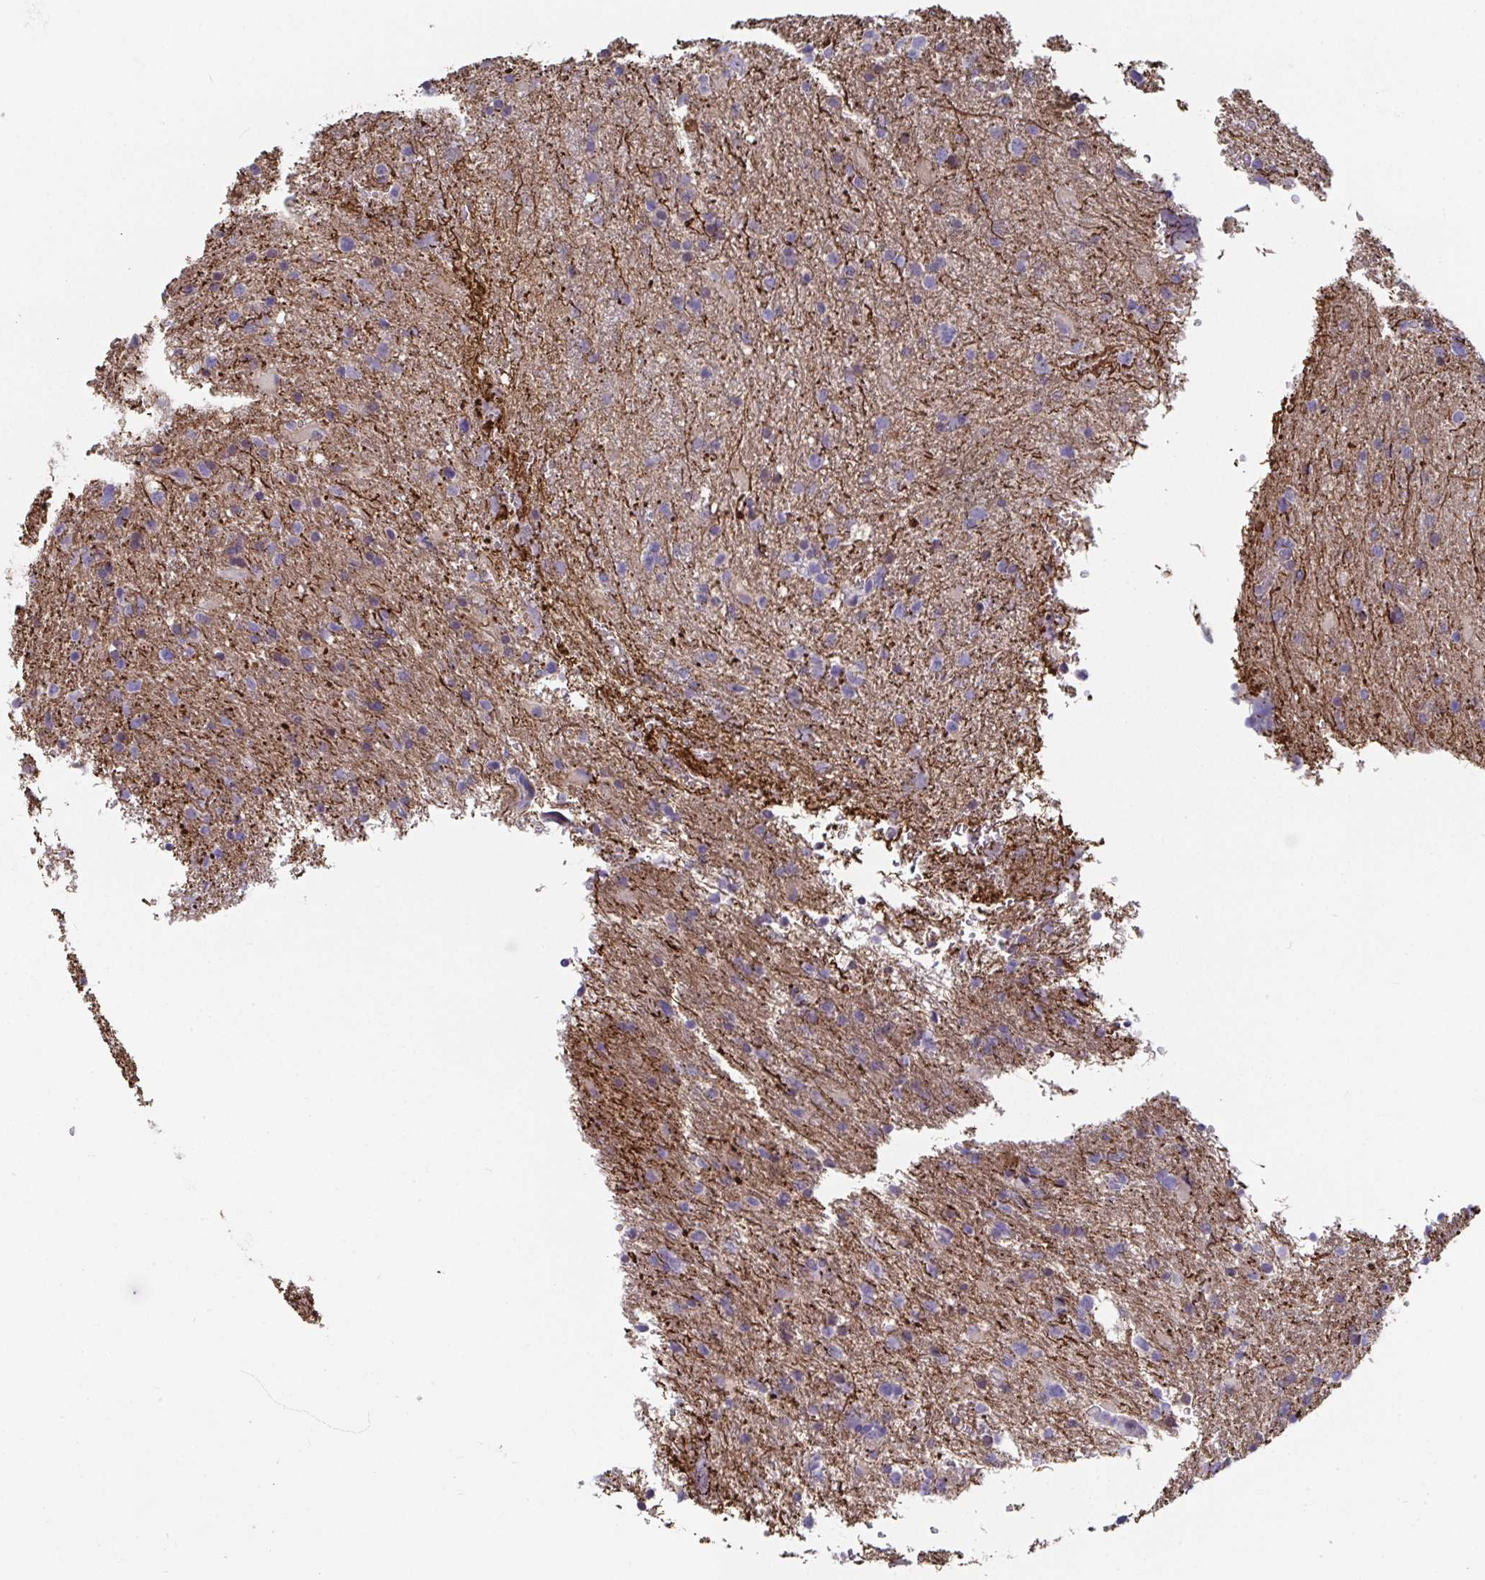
{"staining": {"intensity": "weak", "quantity": "25%-75%", "location": "cytoplasmic/membranous"}, "tissue": "glioma", "cell_type": "Tumor cells", "image_type": "cancer", "snomed": [{"axis": "morphology", "description": "Glioma, malignant, High grade"}, {"axis": "topography", "description": "Brain"}], "caption": "Tumor cells demonstrate weak cytoplasmic/membranous positivity in about 25%-75% of cells in high-grade glioma (malignant).", "gene": "ANO5", "patient": {"sex": "male", "age": 68}}